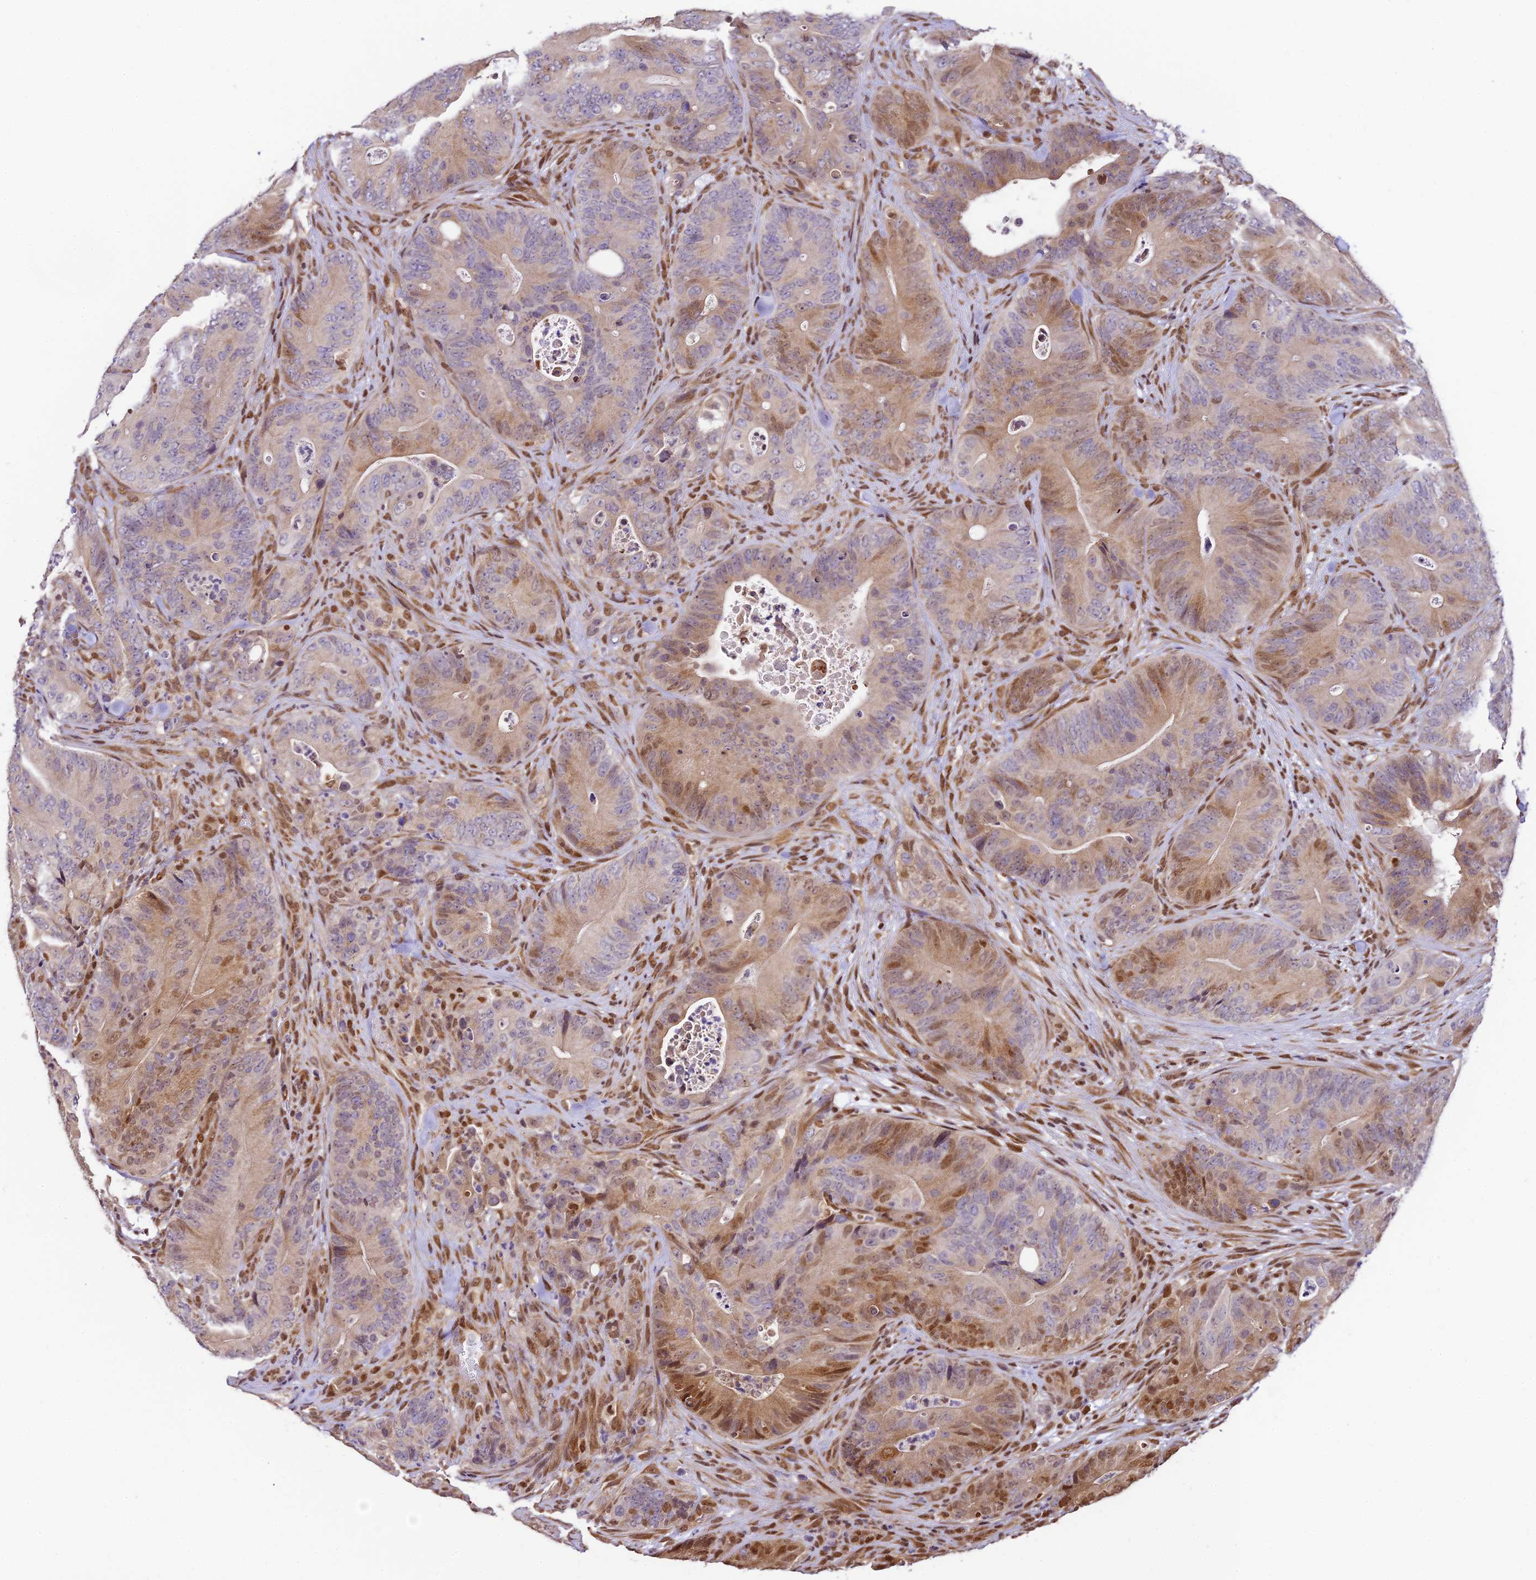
{"staining": {"intensity": "moderate", "quantity": "25%-75%", "location": "cytoplasmic/membranous,nuclear"}, "tissue": "colorectal cancer", "cell_type": "Tumor cells", "image_type": "cancer", "snomed": [{"axis": "morphology", "description": "Normal tissue, NOS"}, {"axis": "topography", "description": "Colon"}], "caption": "Protein staining of colorectal cancer tissue displays moderate cytoplasmic/membranous and nuclear staining in about 25%-75% of tumor cells. The staining was performed using DAB to visualize the protein expression in brown, while the nuclei were stained in blue with hematoxylin (Magnification: 20x).", "gene": "TRIM22", "patient": {"sex": "female", "age": 82}}